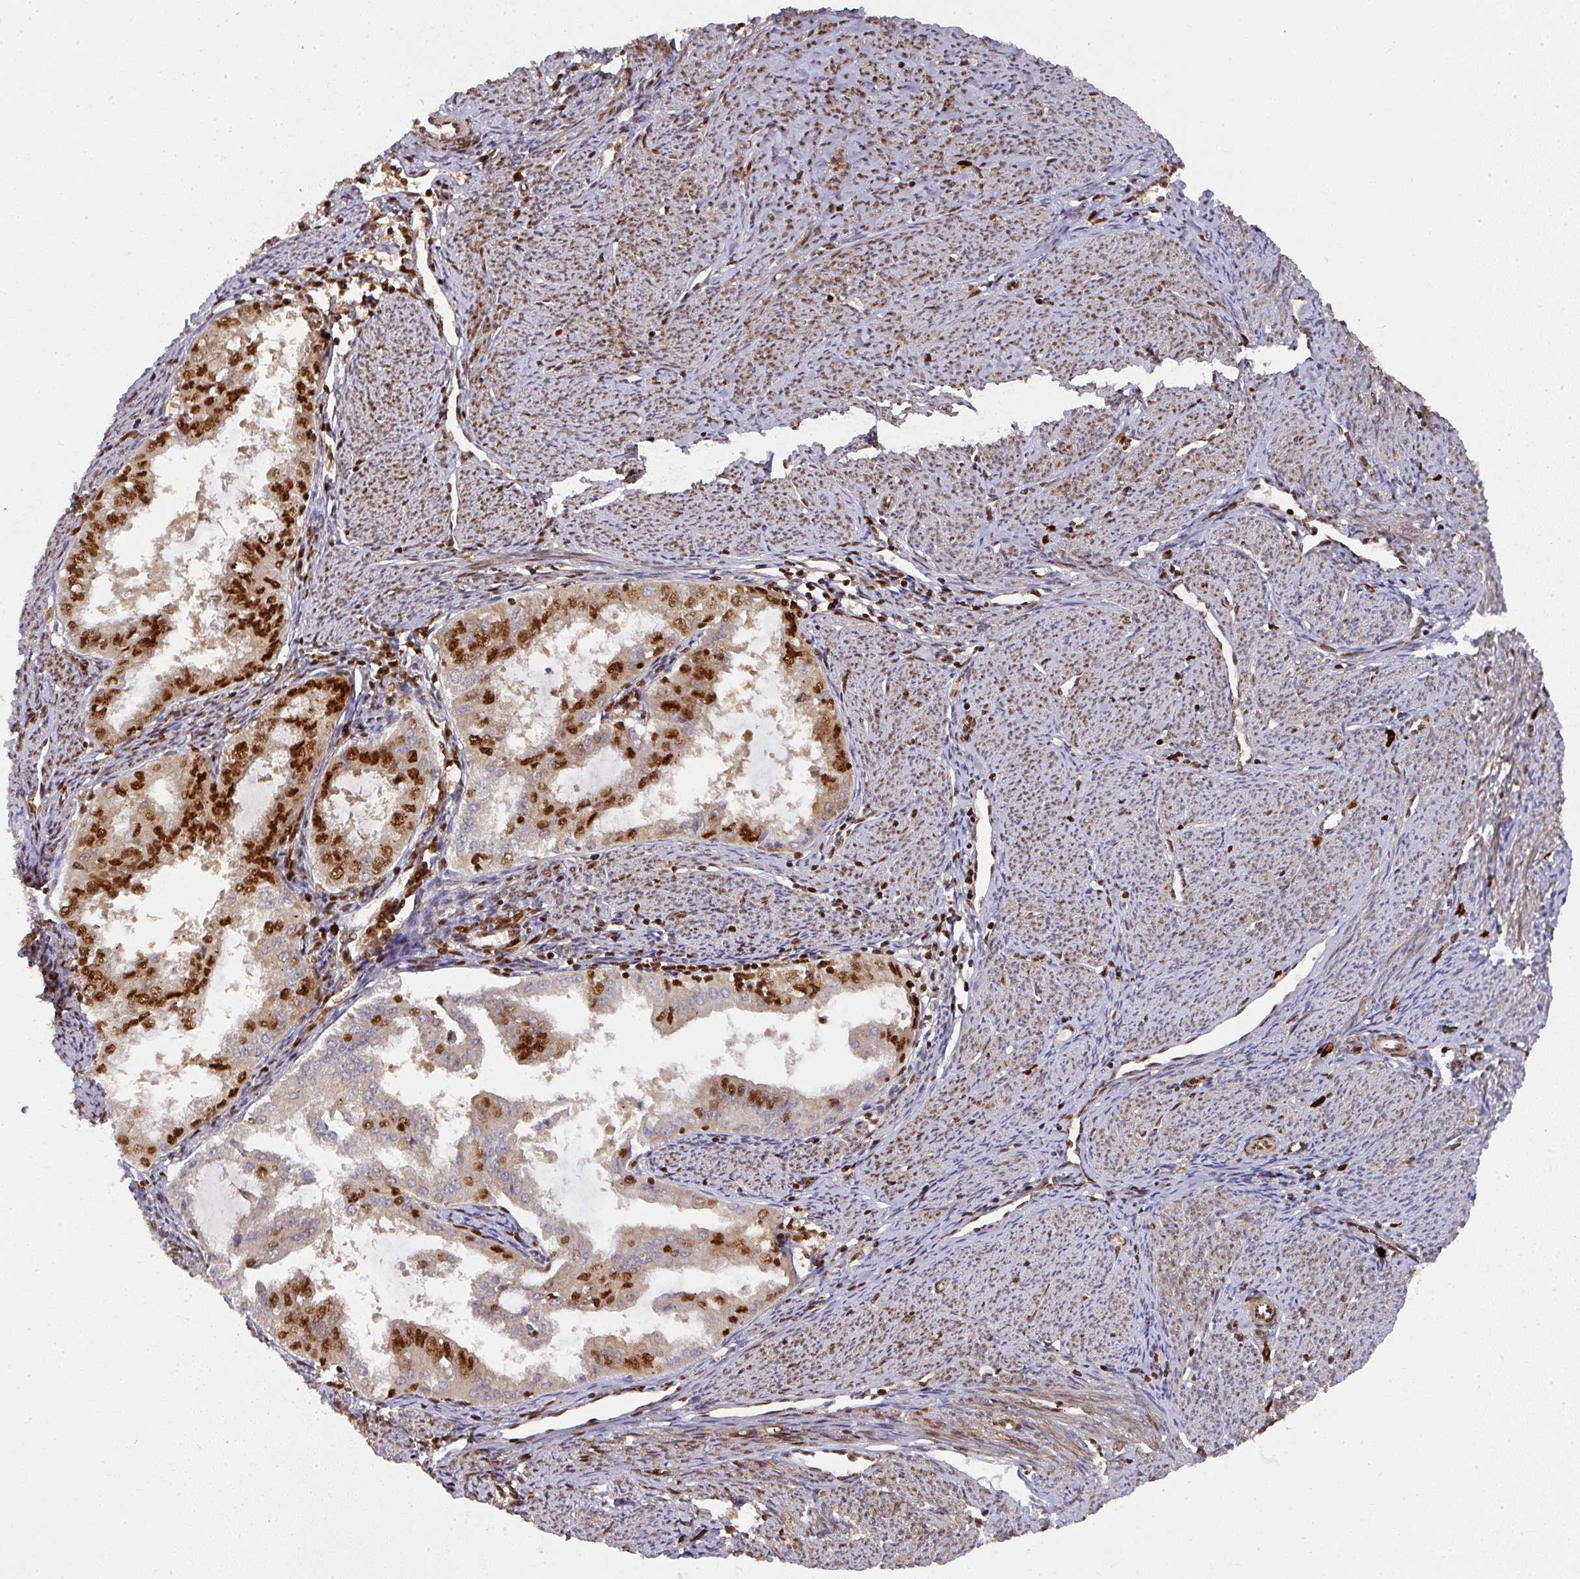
{"staining": {"intensity": "strong", "quantity": ">75%", "location": "nuclear"}, "tissue": "endometrial cancer", "cell_type": "Tumor cells", "image_type": "cancer", "snomed": [{"axis": "morphology", "description": "Adenocarcinoma, NOS"}, {"axis": "topography", "description": "Endometrium"}], "caption": "The photomicrograph displays immunohistochemical staining of endometrial adenocarcinoma. There is strong nuclear staining is appreciated in approximately >75% of tumor cells. (brown staining indicates protein expression, while blue staining denotes nuclei).", "gene": "DIDO1", "patient": {"sex": "female", "age": 70}}